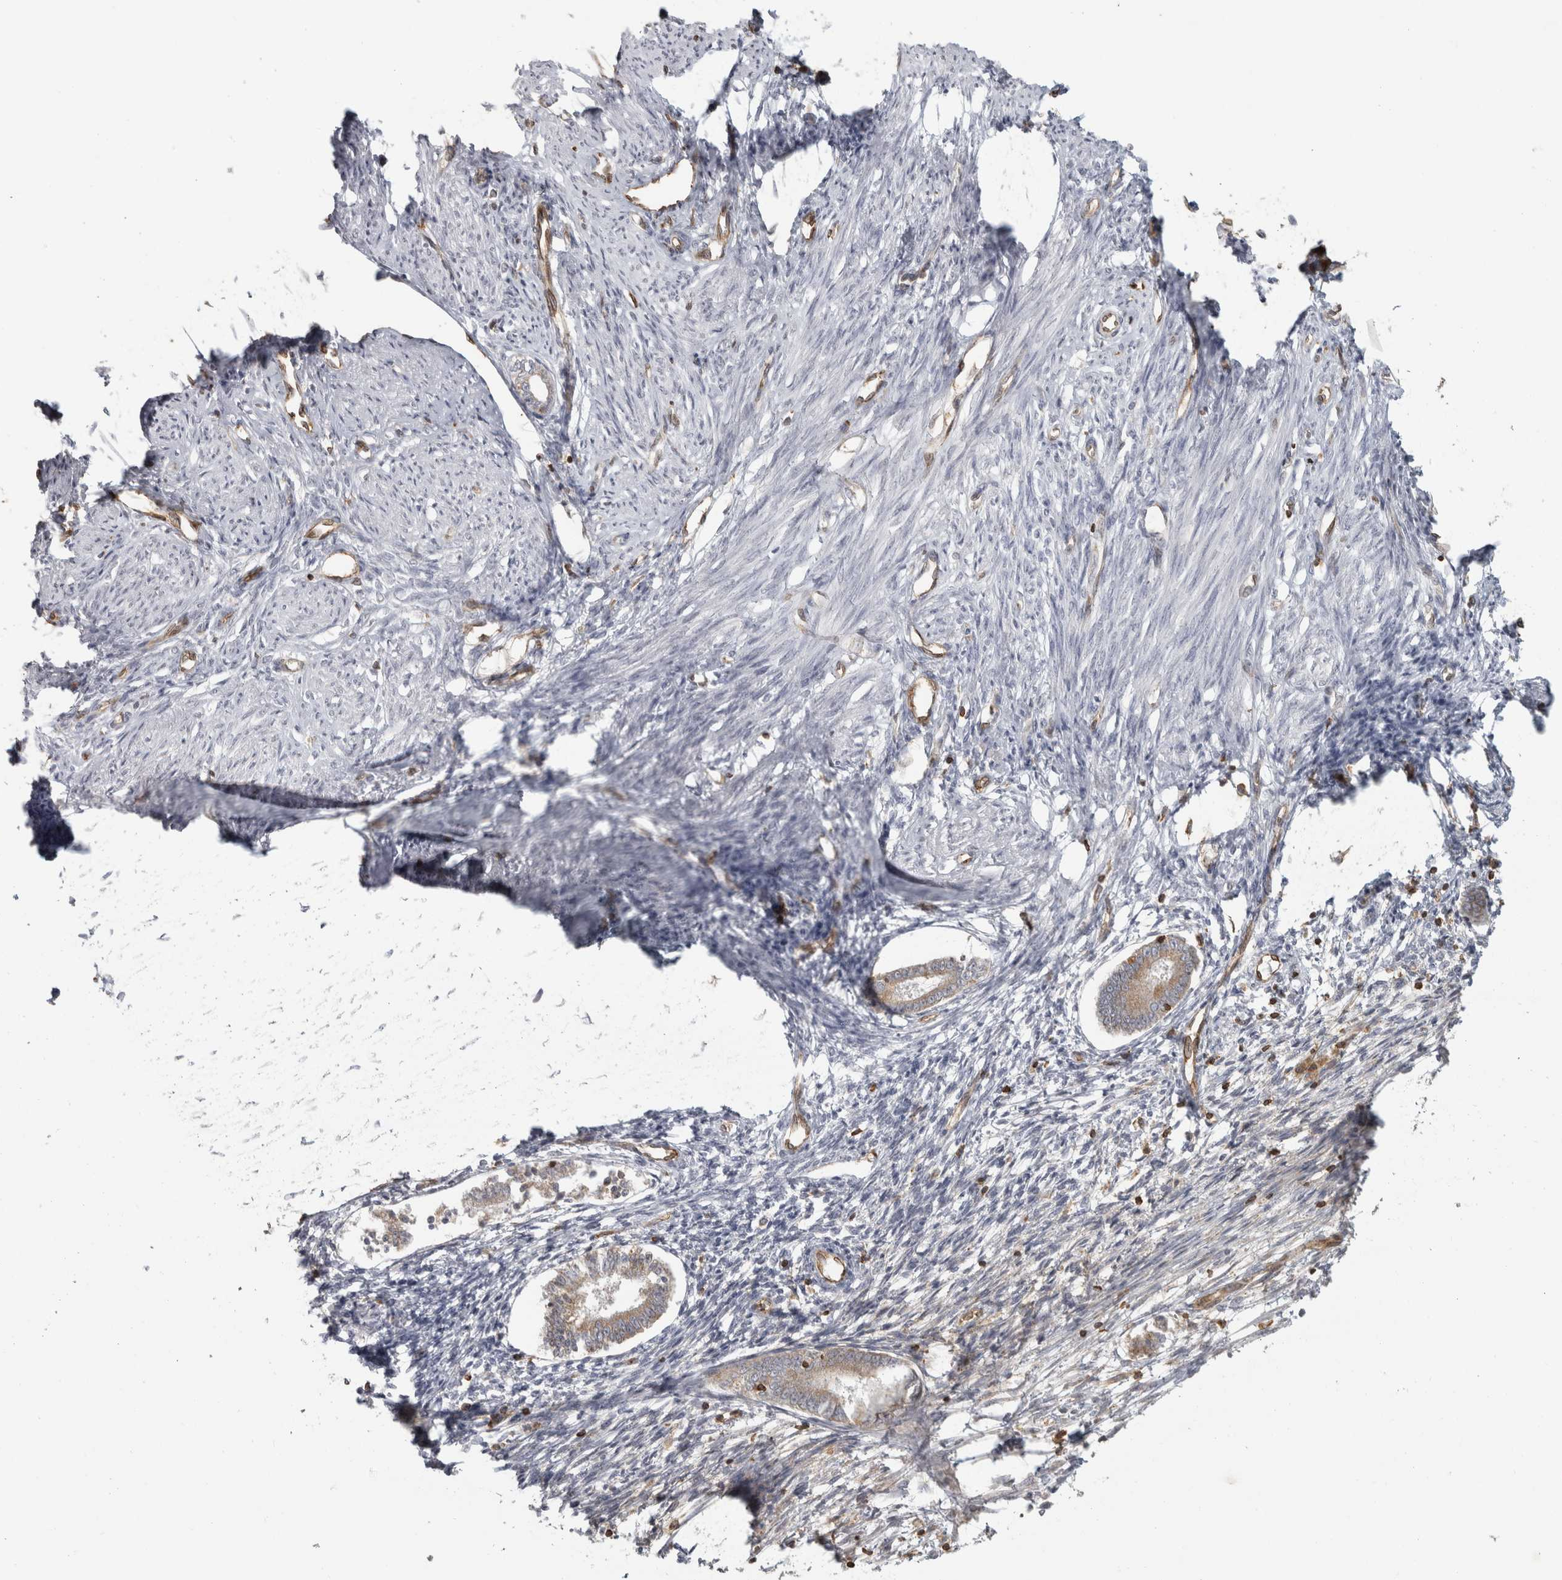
{"staining": {"intensity": "moderate", "quantity": "<25%", "location": "cytoplasmic/membranous"}, "tissue": "endometrium", "cell_type": "Cells in endometrial stroma", "image_type": "normal", "snomed": [{"axis": "morphology", "description": "Normal tissue, NOS"}, {"axis": "topography", "description": "Endometrium"}], "caption": "Endometrium stained for a protein (brown) displays moderate cytoplasmic/membranous positive expression in approximately <25% of cells in endometrial stroma.", "gene": "HLA", "patient": {"sex": "female", "age": 56}}